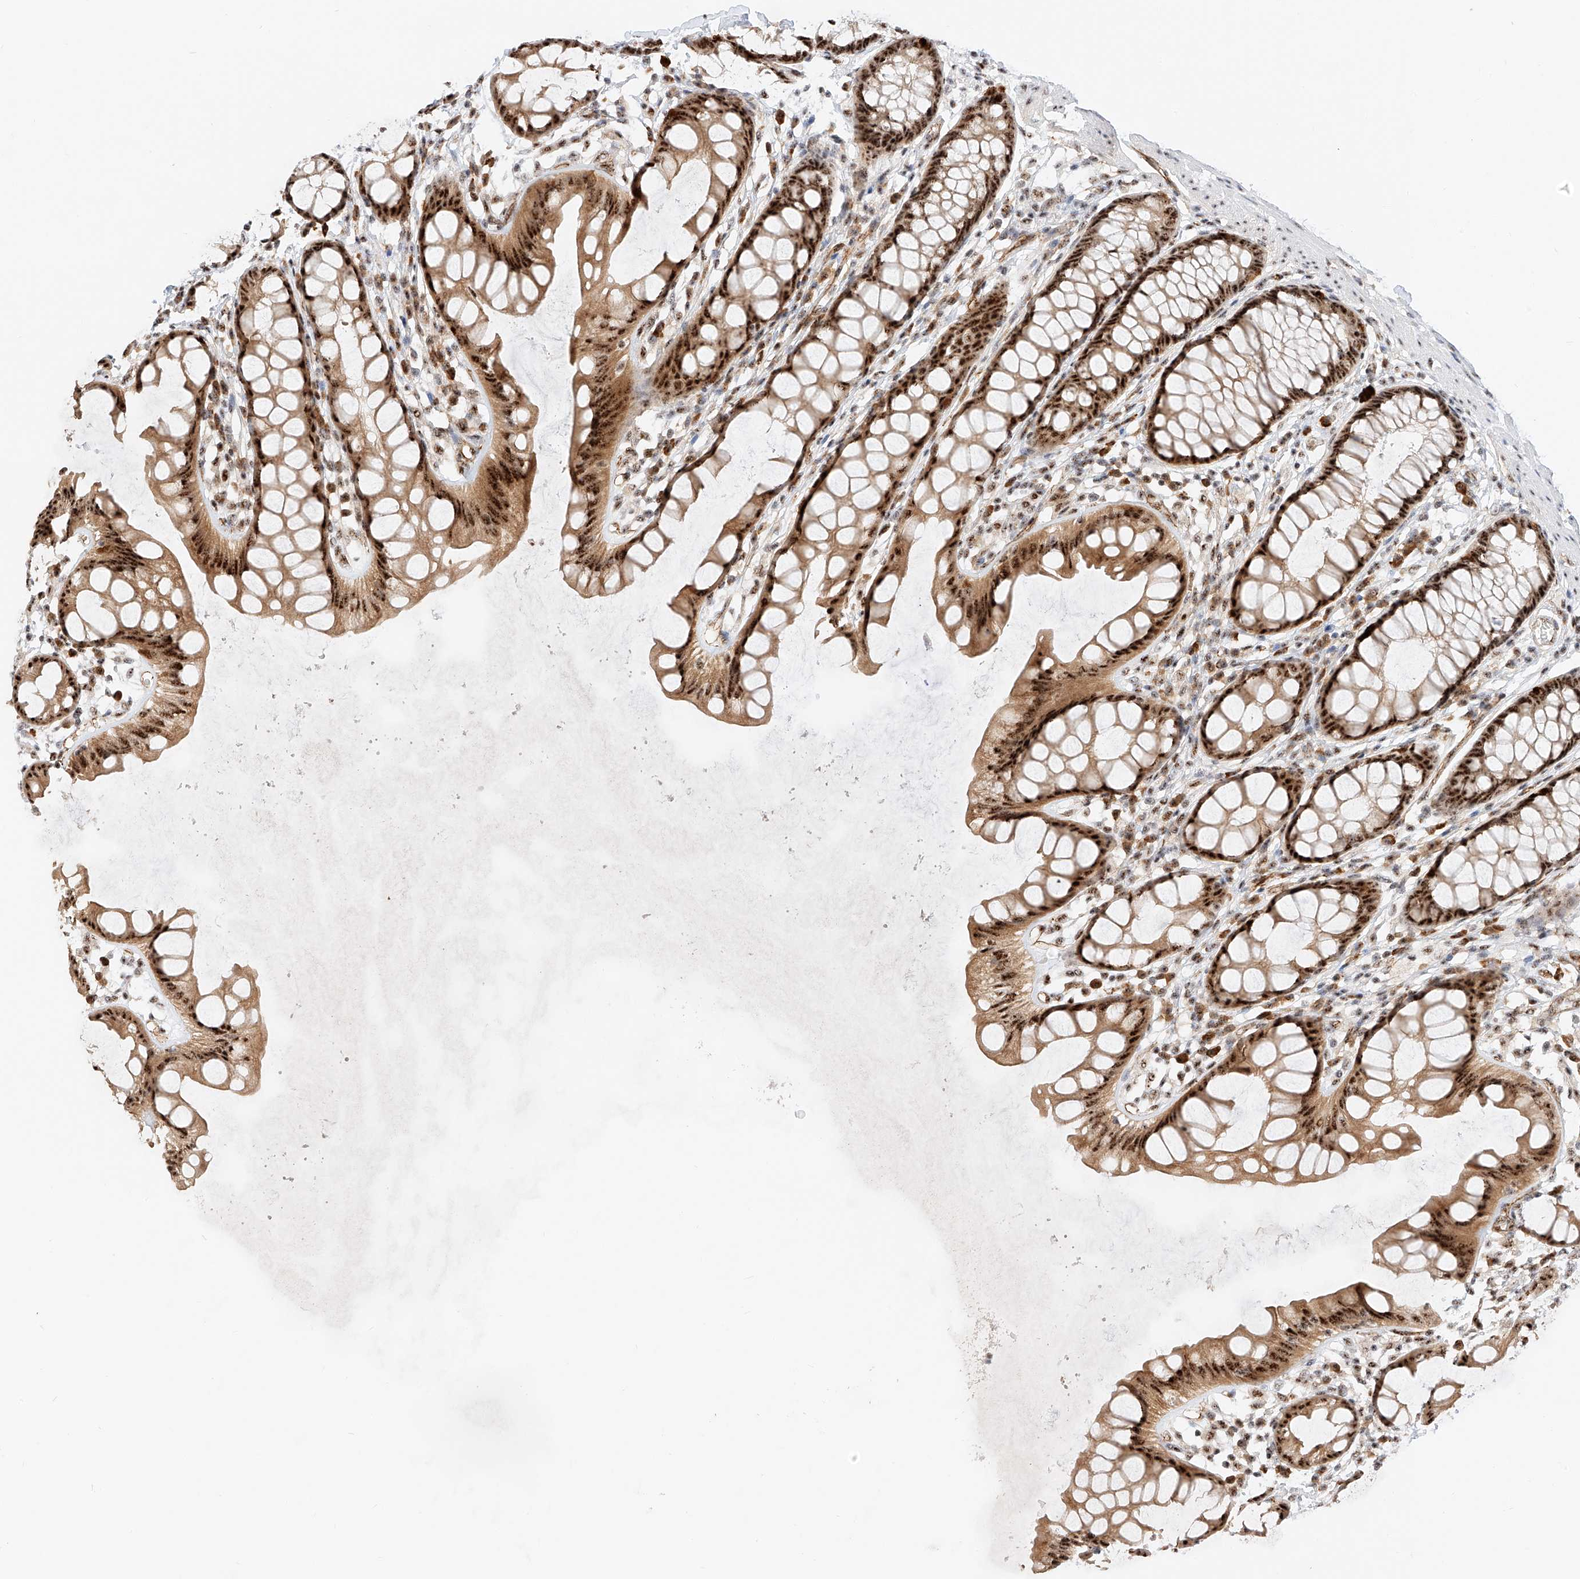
{"staining": {"intensity": "strong", "quantity": ">75%", "location": "cytoplasmic/membranous,nuclear"}, "tissue": "rectum", "cell_type": "Glandular cells", "image_type": "normal", "snomed": [{"axis": "morphology", "description": "Normal tissue, NOS"}, {"axis": "topography", "description": "Rectum"}], "caption": "Strong cytoplasmic/membranous,nuclear staining for a protein is identified in about >75% of glandular cells of unremarkable rectum using IHC.", "gene": "ATXN7L2", "patient": {"sex": "female", "age": 65}}